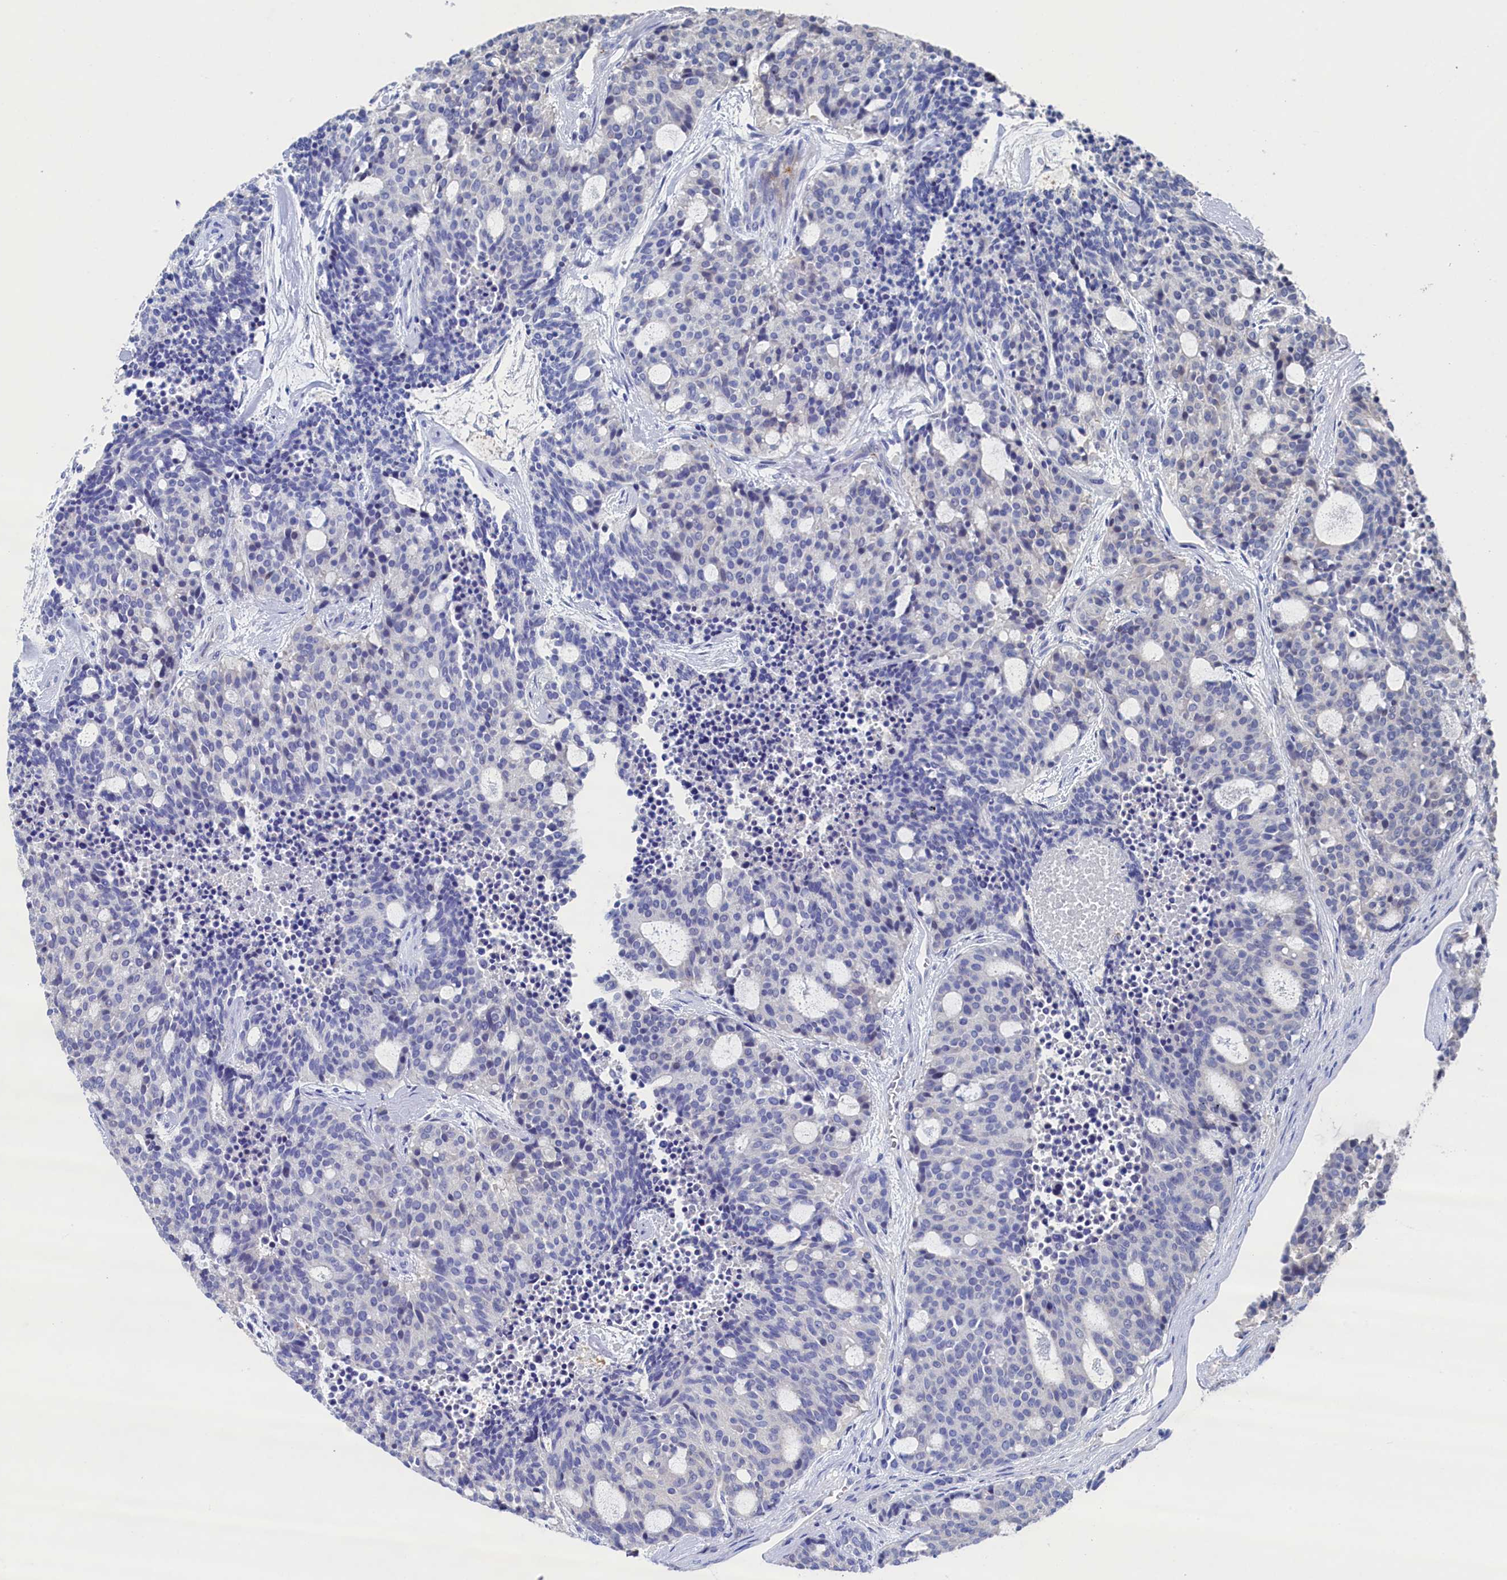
{"staining": {"intensity": "negative", "quantity": "none", "location": "none"}, "tissue": "carcinoid", "cell_type": "Tumor cells", "image_type": "cancer", "snomed": [{"axis": "morphology", "description": "Carcinoid, malignant, NOS"}, {"axis": "topography", "description": "Pancreas"}], "caption": "Histopathology image shows no significant protein positivity in tumor cells of carcinoid. Brightfield microscopy of immunohistochemistry (IHC) stained with DAB (3,3'-diaminobenzidine) (brown) and hematoxylin (blue), captured at high magnification.", "gene": "CBLIF", "patient": {"sex": "female", "age": 54}}